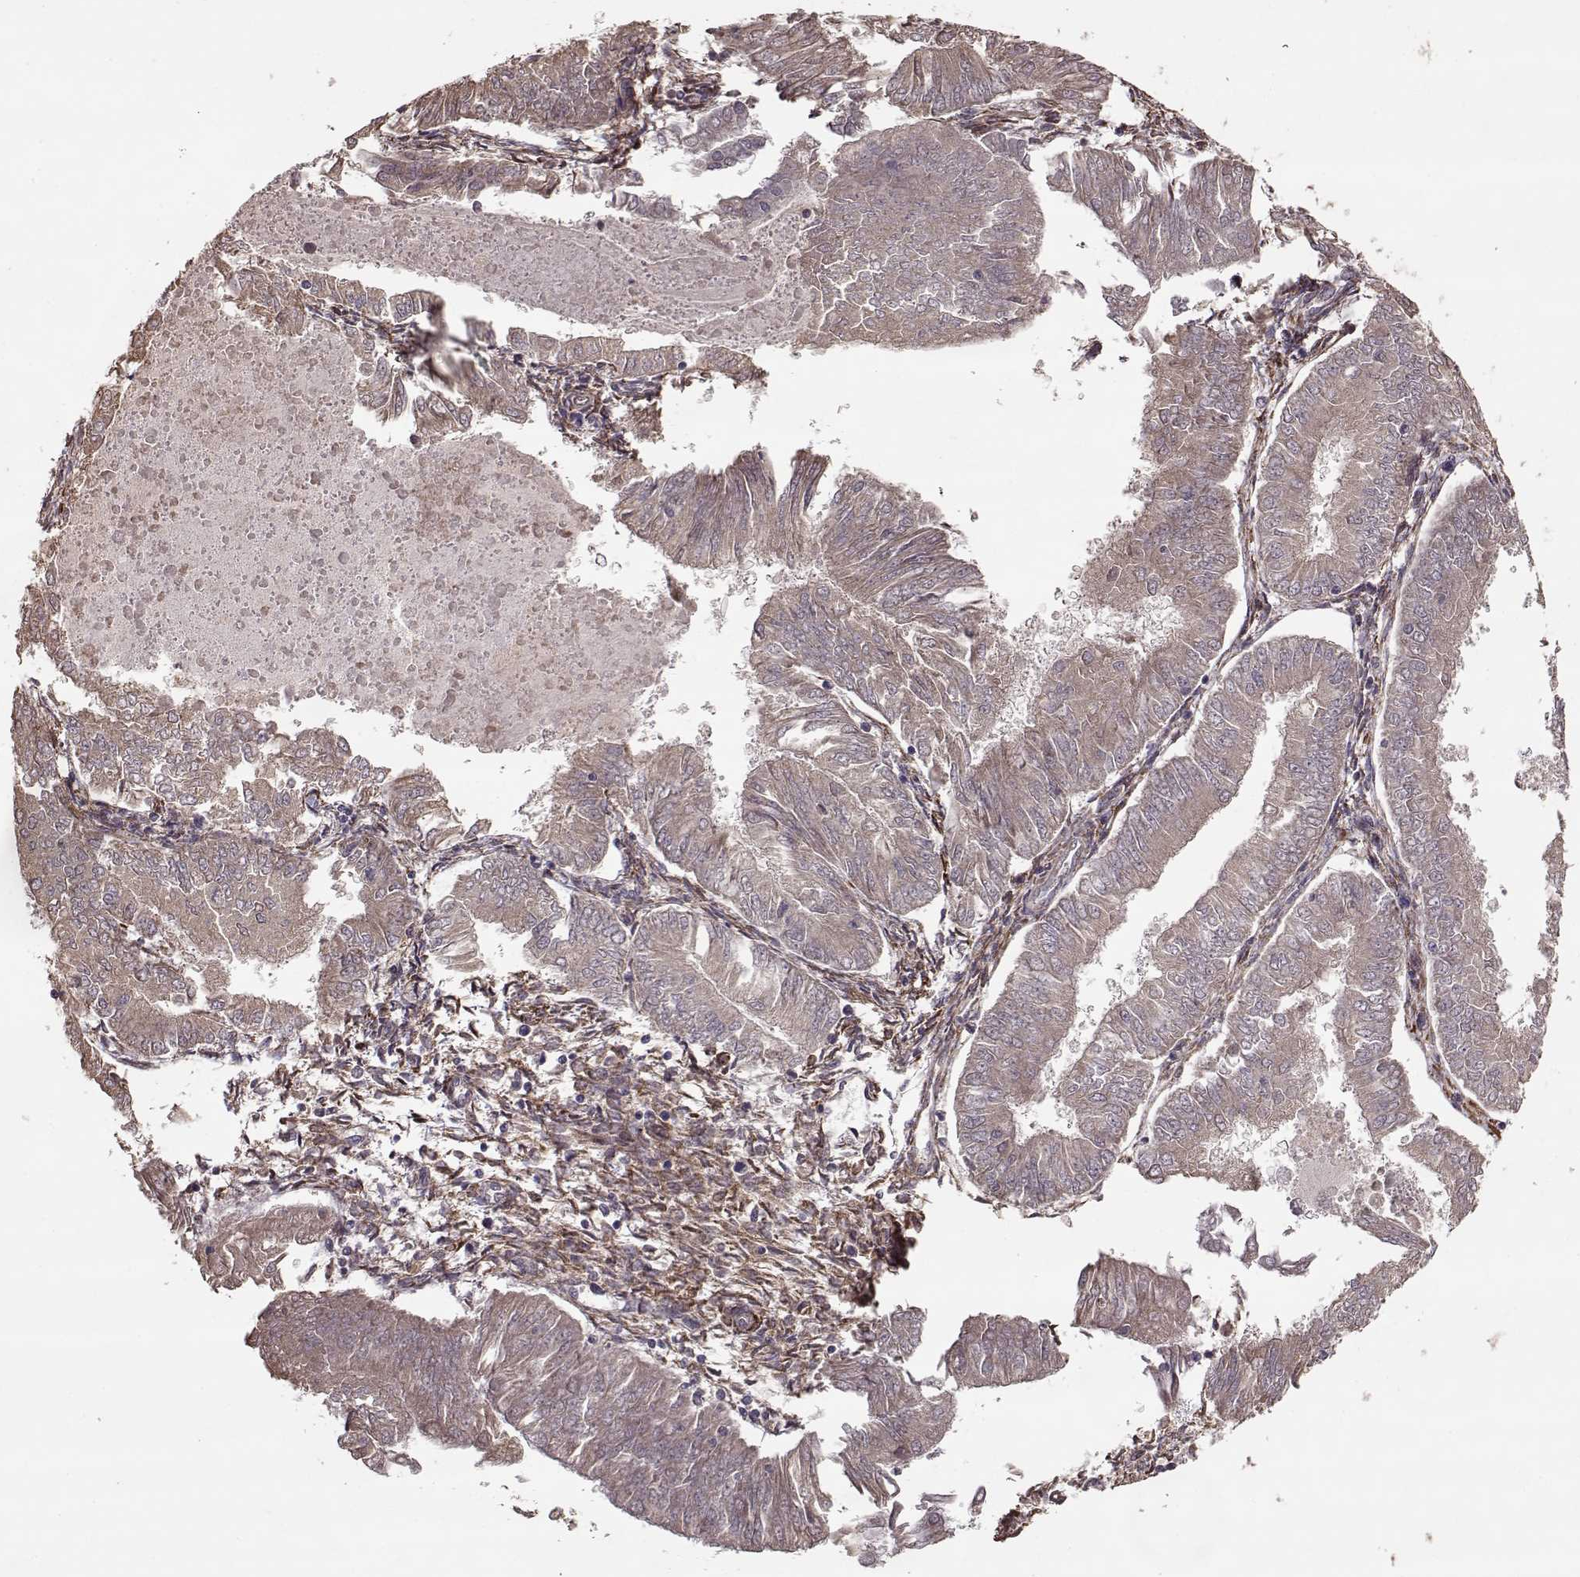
{"staining": {"intensity": "weak", "quantity": ">75%", "location": "cytoplasmic/membranous"}, "tissue": "endometrial cancer", "cell_type": "Tumor cells", "image_type": "cancer", "snomed": [{"axis": "morphology", "description": "Adenocarcinoma, NOS"}, {"axis": "topography", "description": "Endometrium"}], "caption": "Human endometrial adenocarcinoma stained with a brown dye demonstrates weak cytoplasmic/membranous positive positivity in approximately >75% of tumor cells.", "gene": "IMMP1L", "patient": {"sex": "female", "age": 53}}